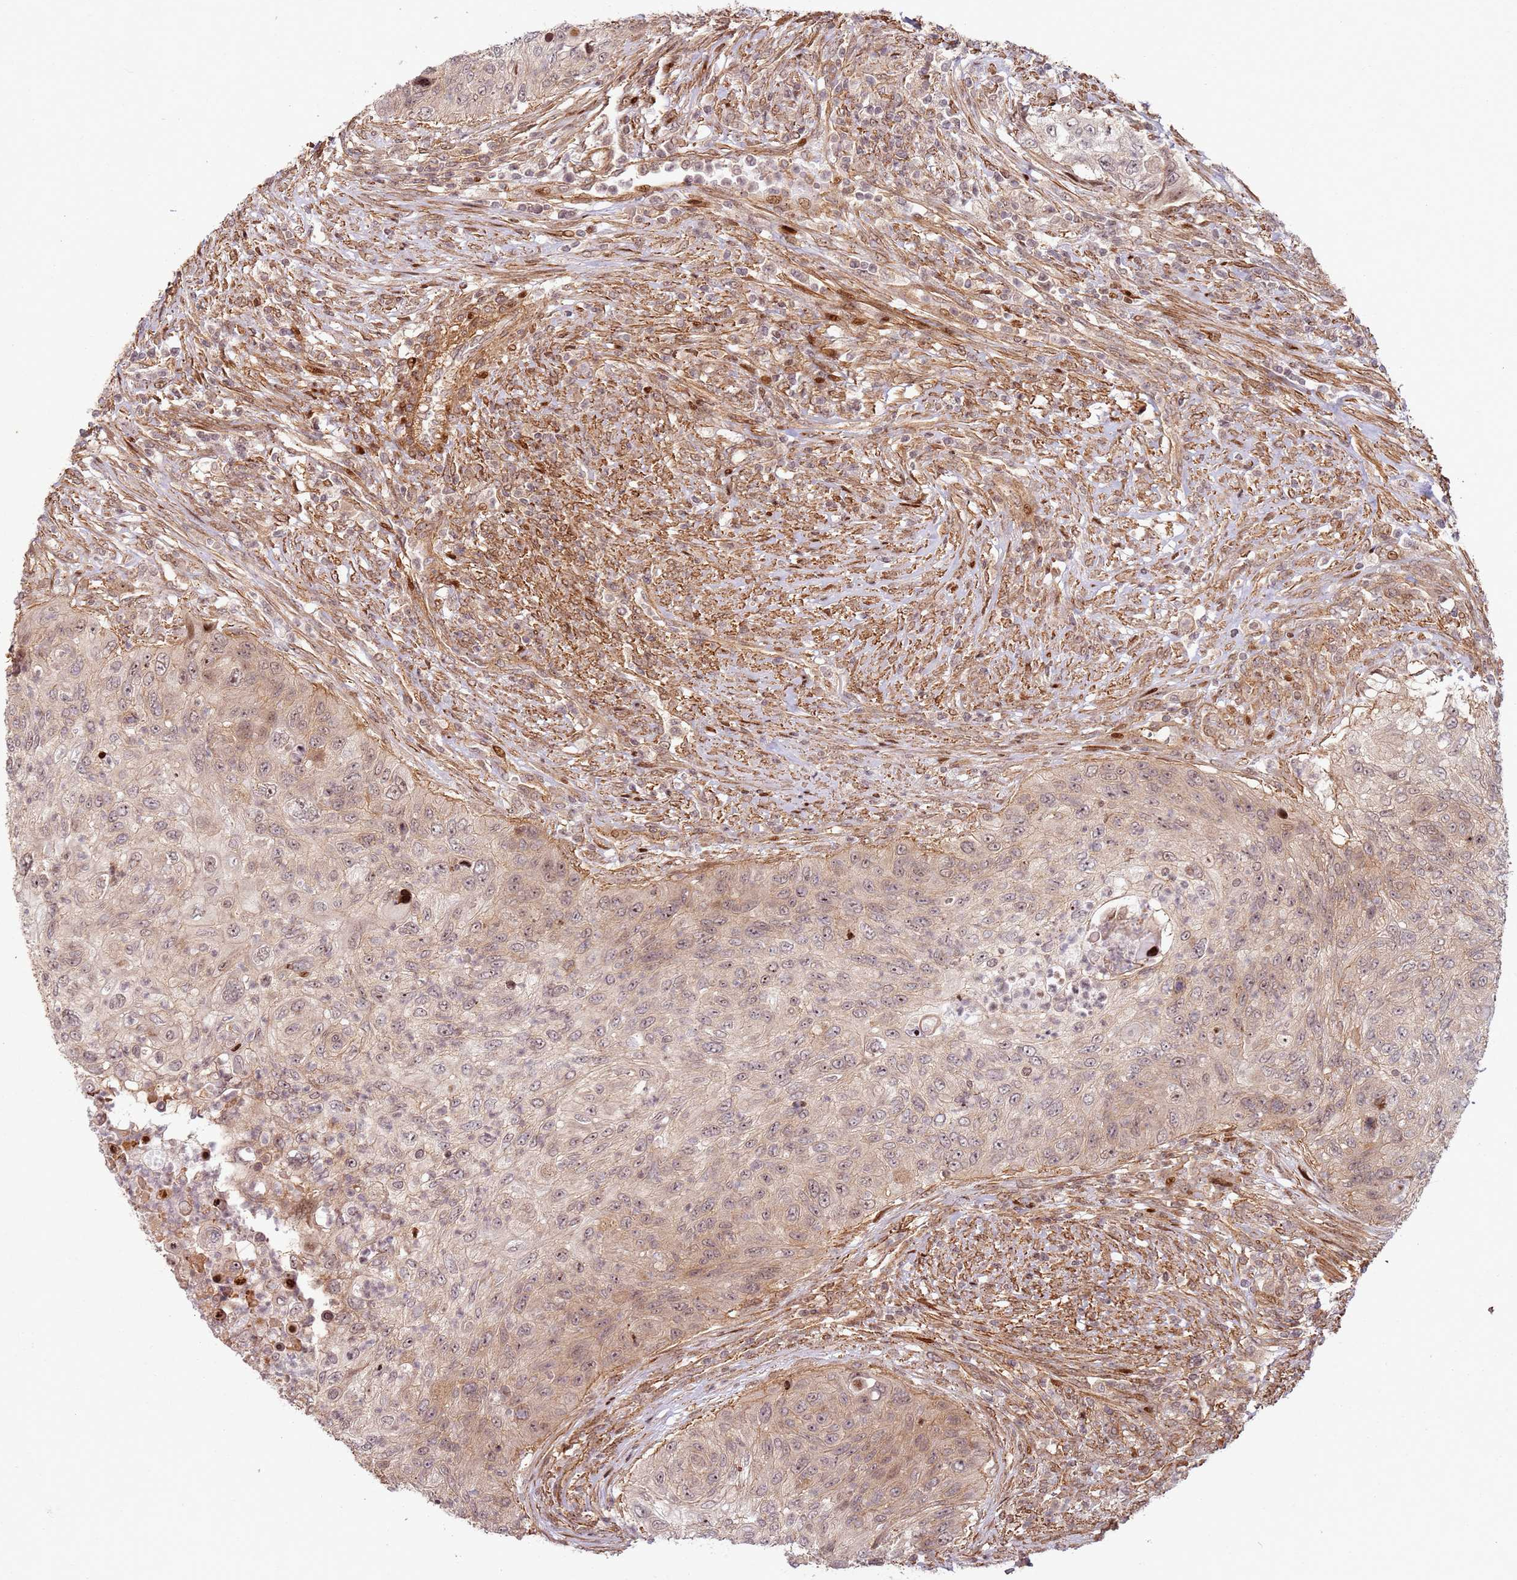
{"staining": {"intensity": "weak", "quantity": "25%-75%", "location": "cytoplasmic/membranous,nuclear"}, "tissue": "urothelial cancer", "cell_type": "Tumor cells", "image_type": "cancer", "snomed": [{"axis": "morphology", "description": "Urothelial carcinoma, High grade"}, {"axis": "topography", "description": "Urinary bladder"}], "caption": "This image shows immunohistochemistry staining of urothelial carcinoma (high-grade), with low weak cytoplasmic/membranous and nuclear positivity in about 25%-75% of tumor cells.", "gene": "TMEM233", "patient": {"sex": "female", "age": 60}}